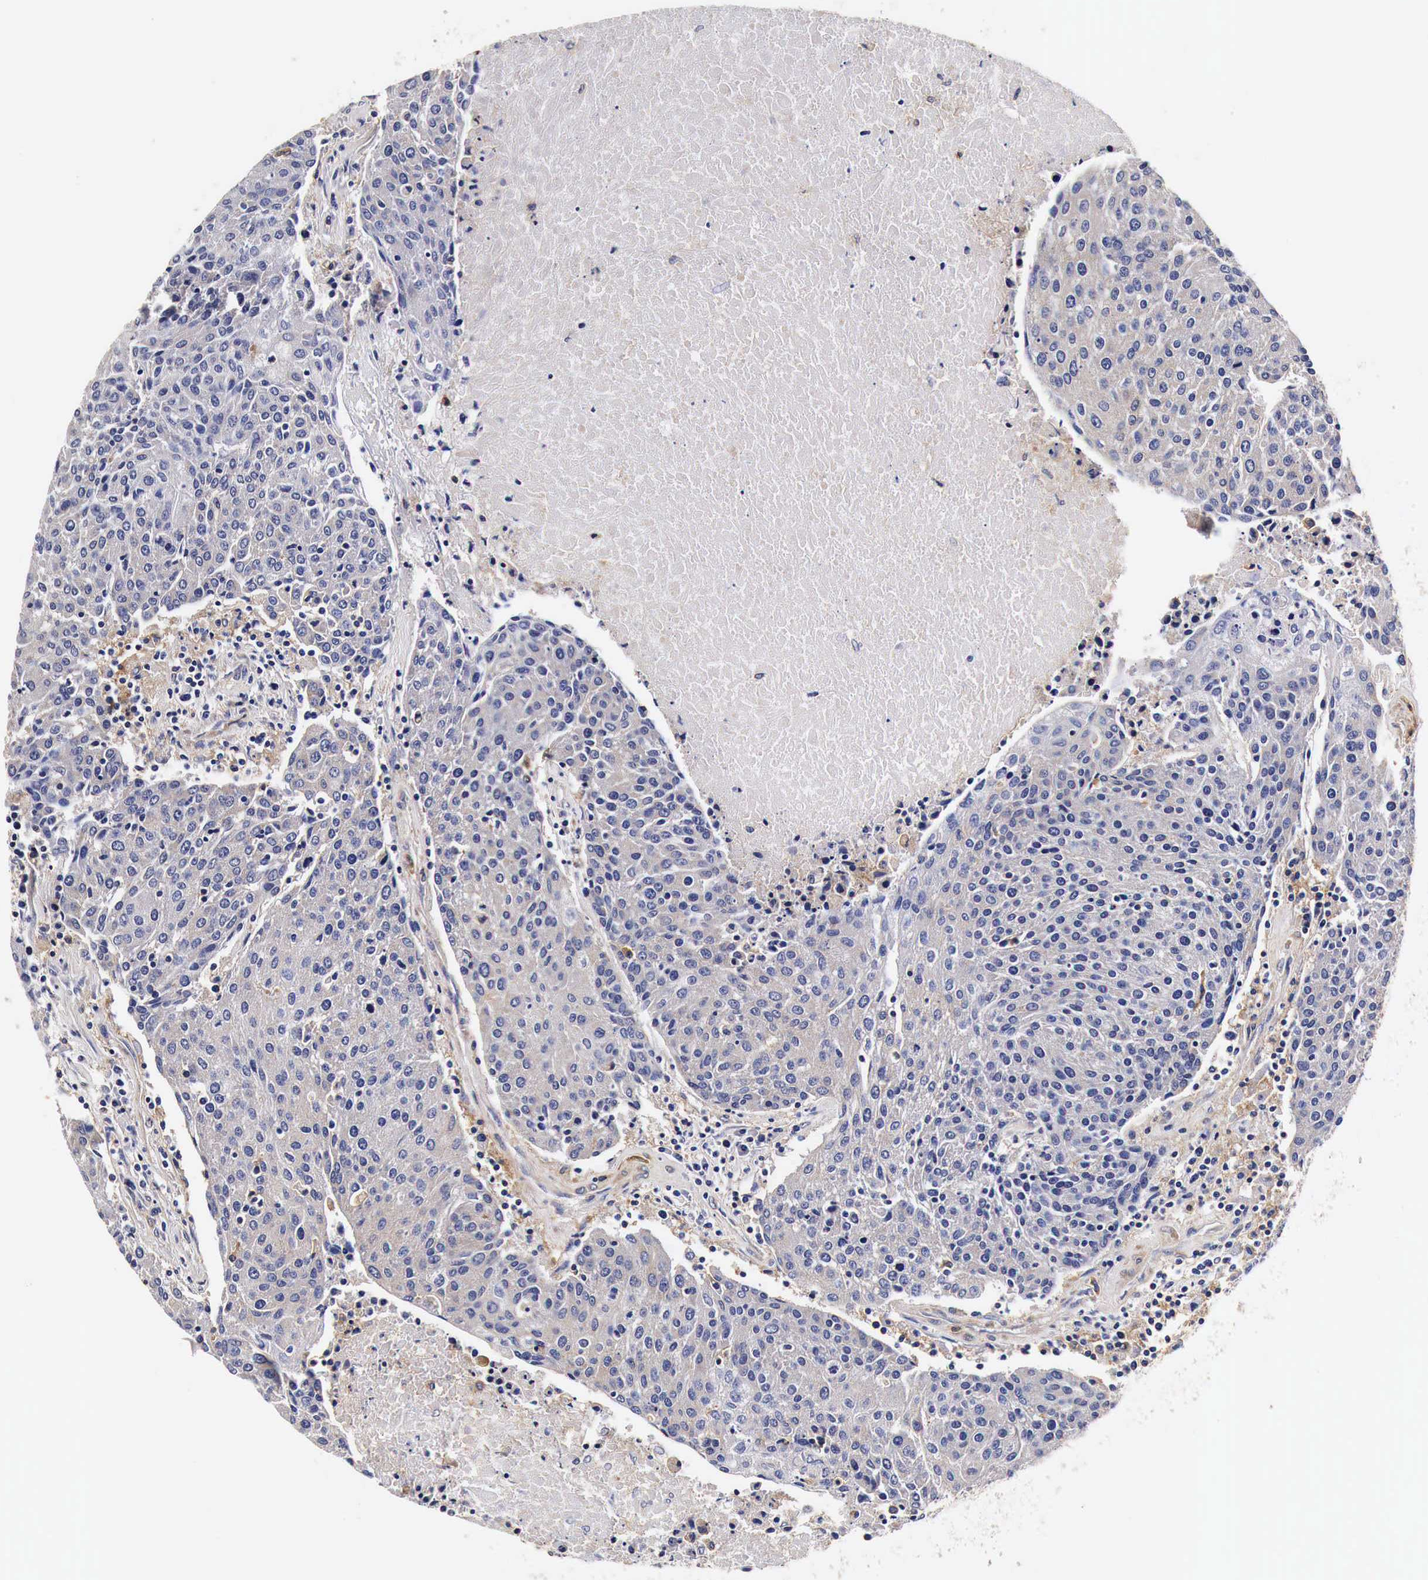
{"staining": {"intensity": "weak", "quantity": "25%-75%", "location": "cytoplasmic/membranous"}, "tissue": "urothelial cancer", "cell_type": "Tumor cells", "image_type": "cancer", "snomed": [{"axis": "morphology", "description": "Urothelial carcinoma, High grade"}, {"axis": "topography", "description": "Urinary bladder"}], "caption": "Tumor cells exhibit low levels of weak cytoplasmic/membranous staining in approximately 25%-75% of cells in urothelial cancer.", "gene": "RP2", "patient": {"sex": "female", "age": 85}}